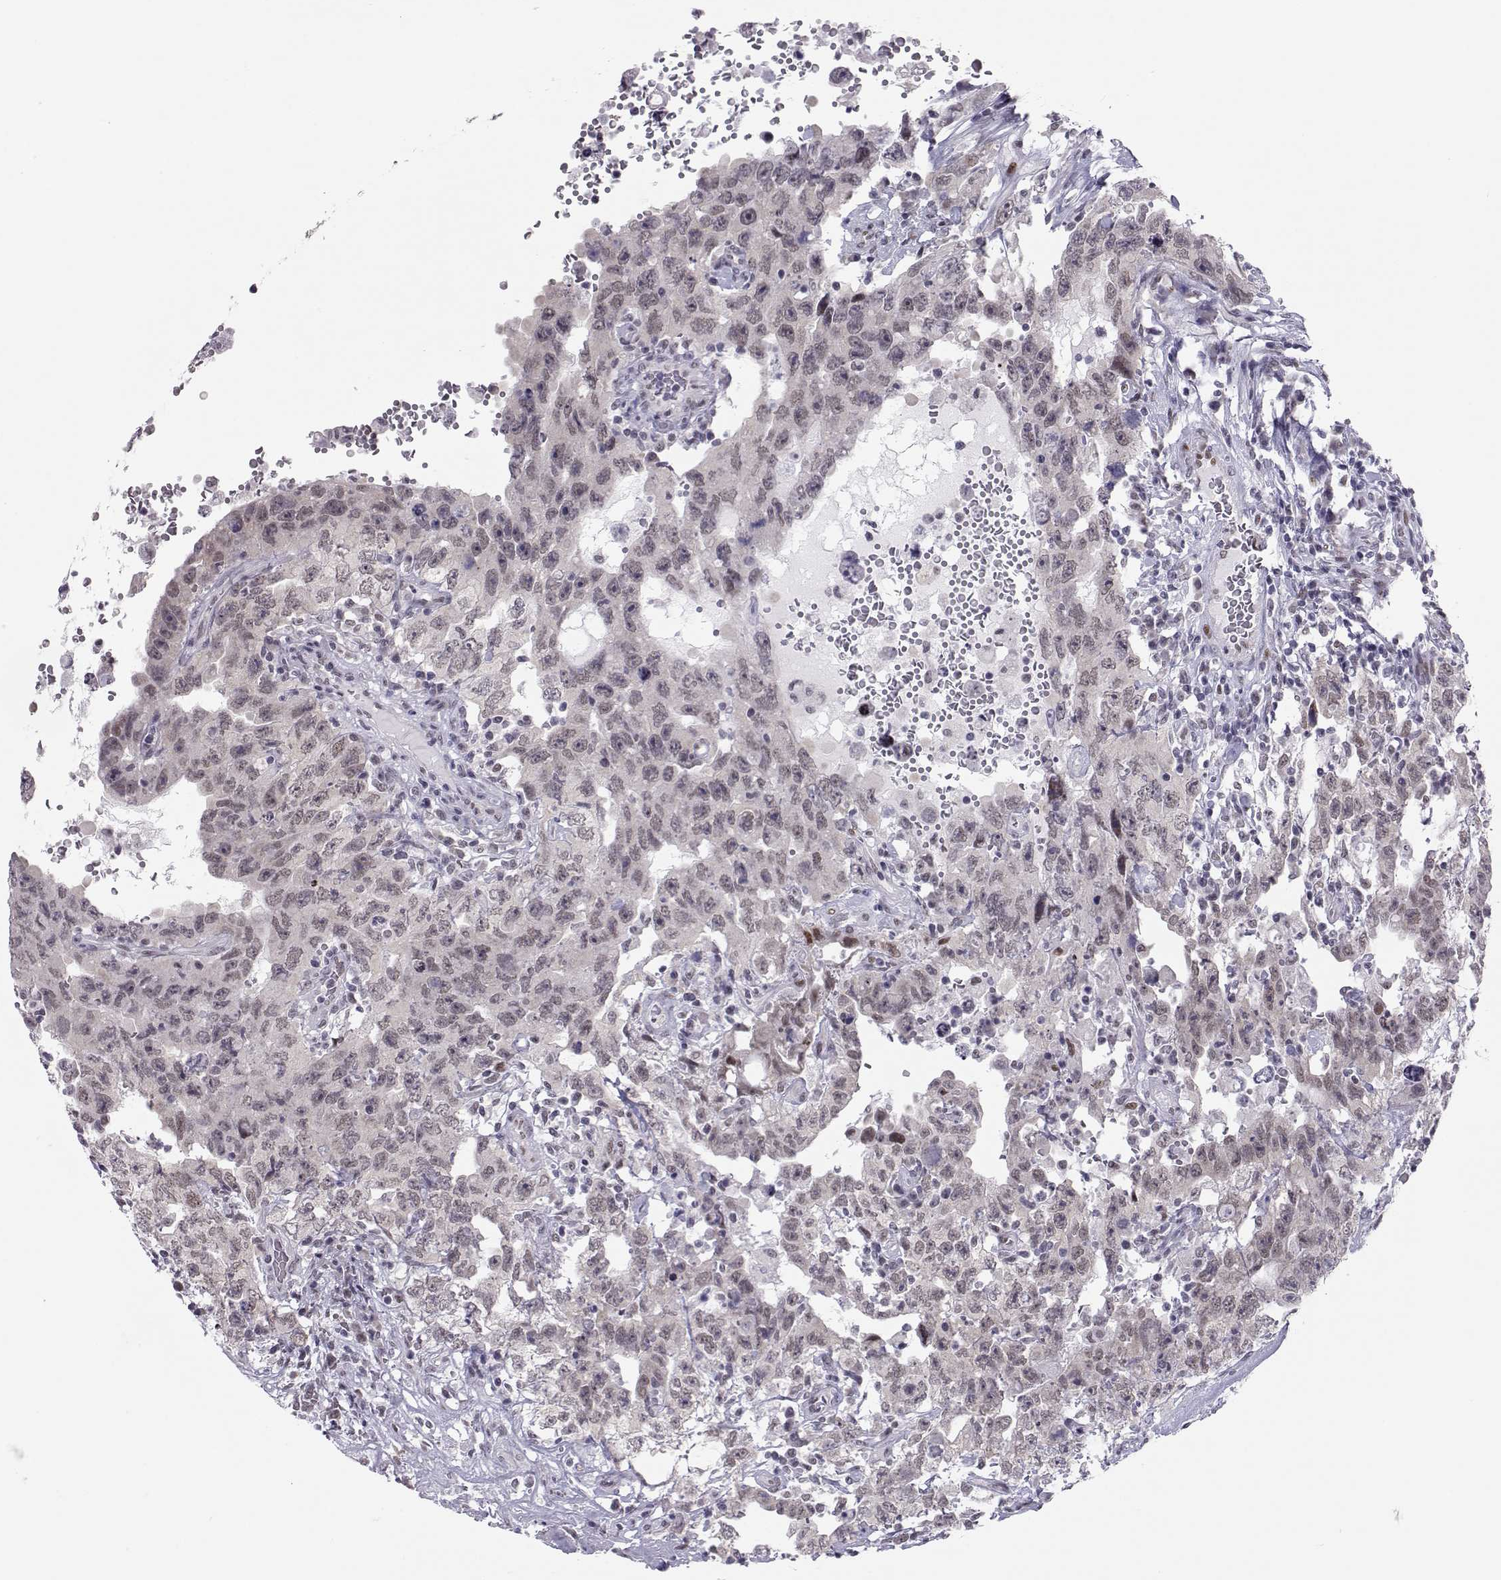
{"staining": {"intensity": "negative", "quantity": "none", "location": "none"}, "tissue": "testis cancer", "cell_type": "Tumor cells", "image_type": "cancer", "snomed": [{"axis": "morphology", "description": "Carcinoma, Embryonal, NOS"}, {"axis": "topography", "description": "Testis"}], "caption": "This photomicrograph is of testis cancer (embryonal carcinoma) stained with IHC to label a protein in brown with the nuclei are counter-stained blue. There is no positivity in tumor cells.", "gene": "SIX6", "patient": {"sex": "male", "age": 26}}